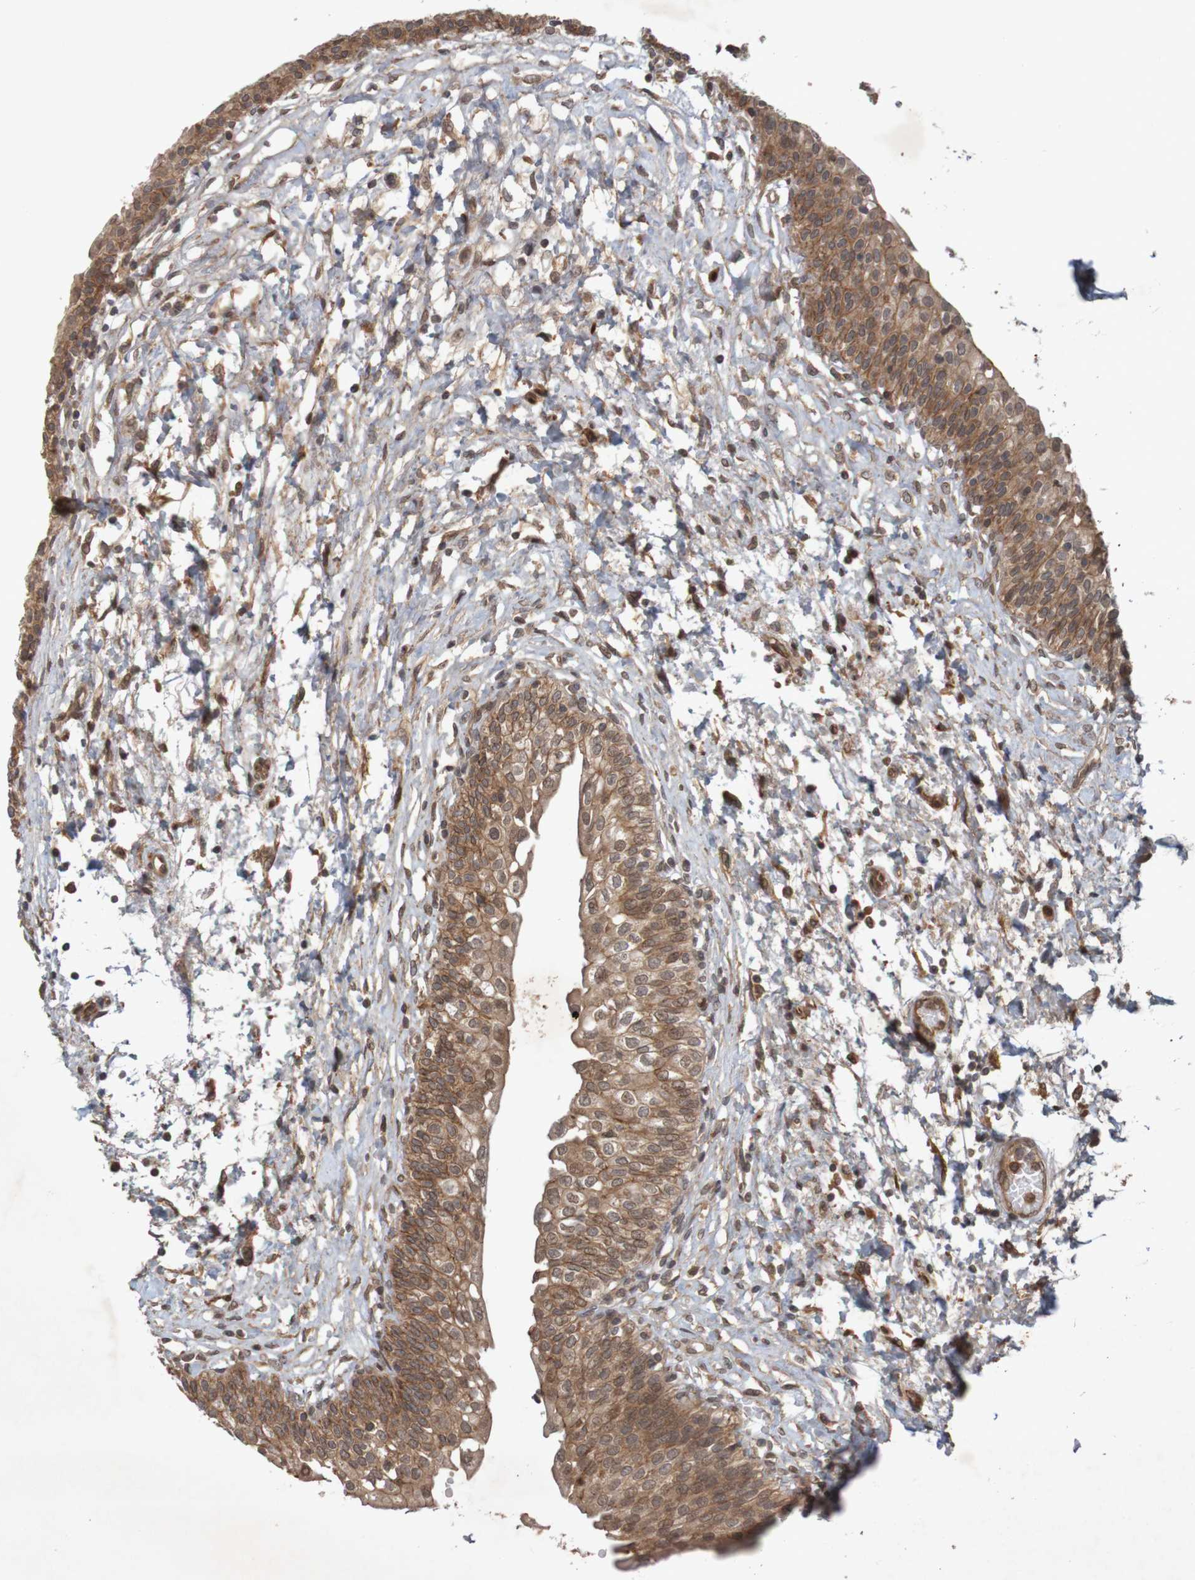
{"staining": {"intensity": "strong", "quantity": ">75%", "location": "cytoplasmic/membranous"}, "tissue": "urinary bladder", "cell_type": "Urothelial cells", "image_type": "normal", "snomed": [{"axis": "morphology", "description": "Normal tissue, NOS"}, {"axis": "topography", "description": "Urinary bladder"}], "caption": "Immunohistochemical staining of unremarkable urinary bladder exhibits >75% levels of strong cytoplasmic/membranous protein positivity in approximately >75% of urothelial cells. Immunohistochemistry stains the protein of interest in brown and the nuclei are stained blue.", "gene": "ARHGEF11", "patient": {"sex": "male", "age": 55}}